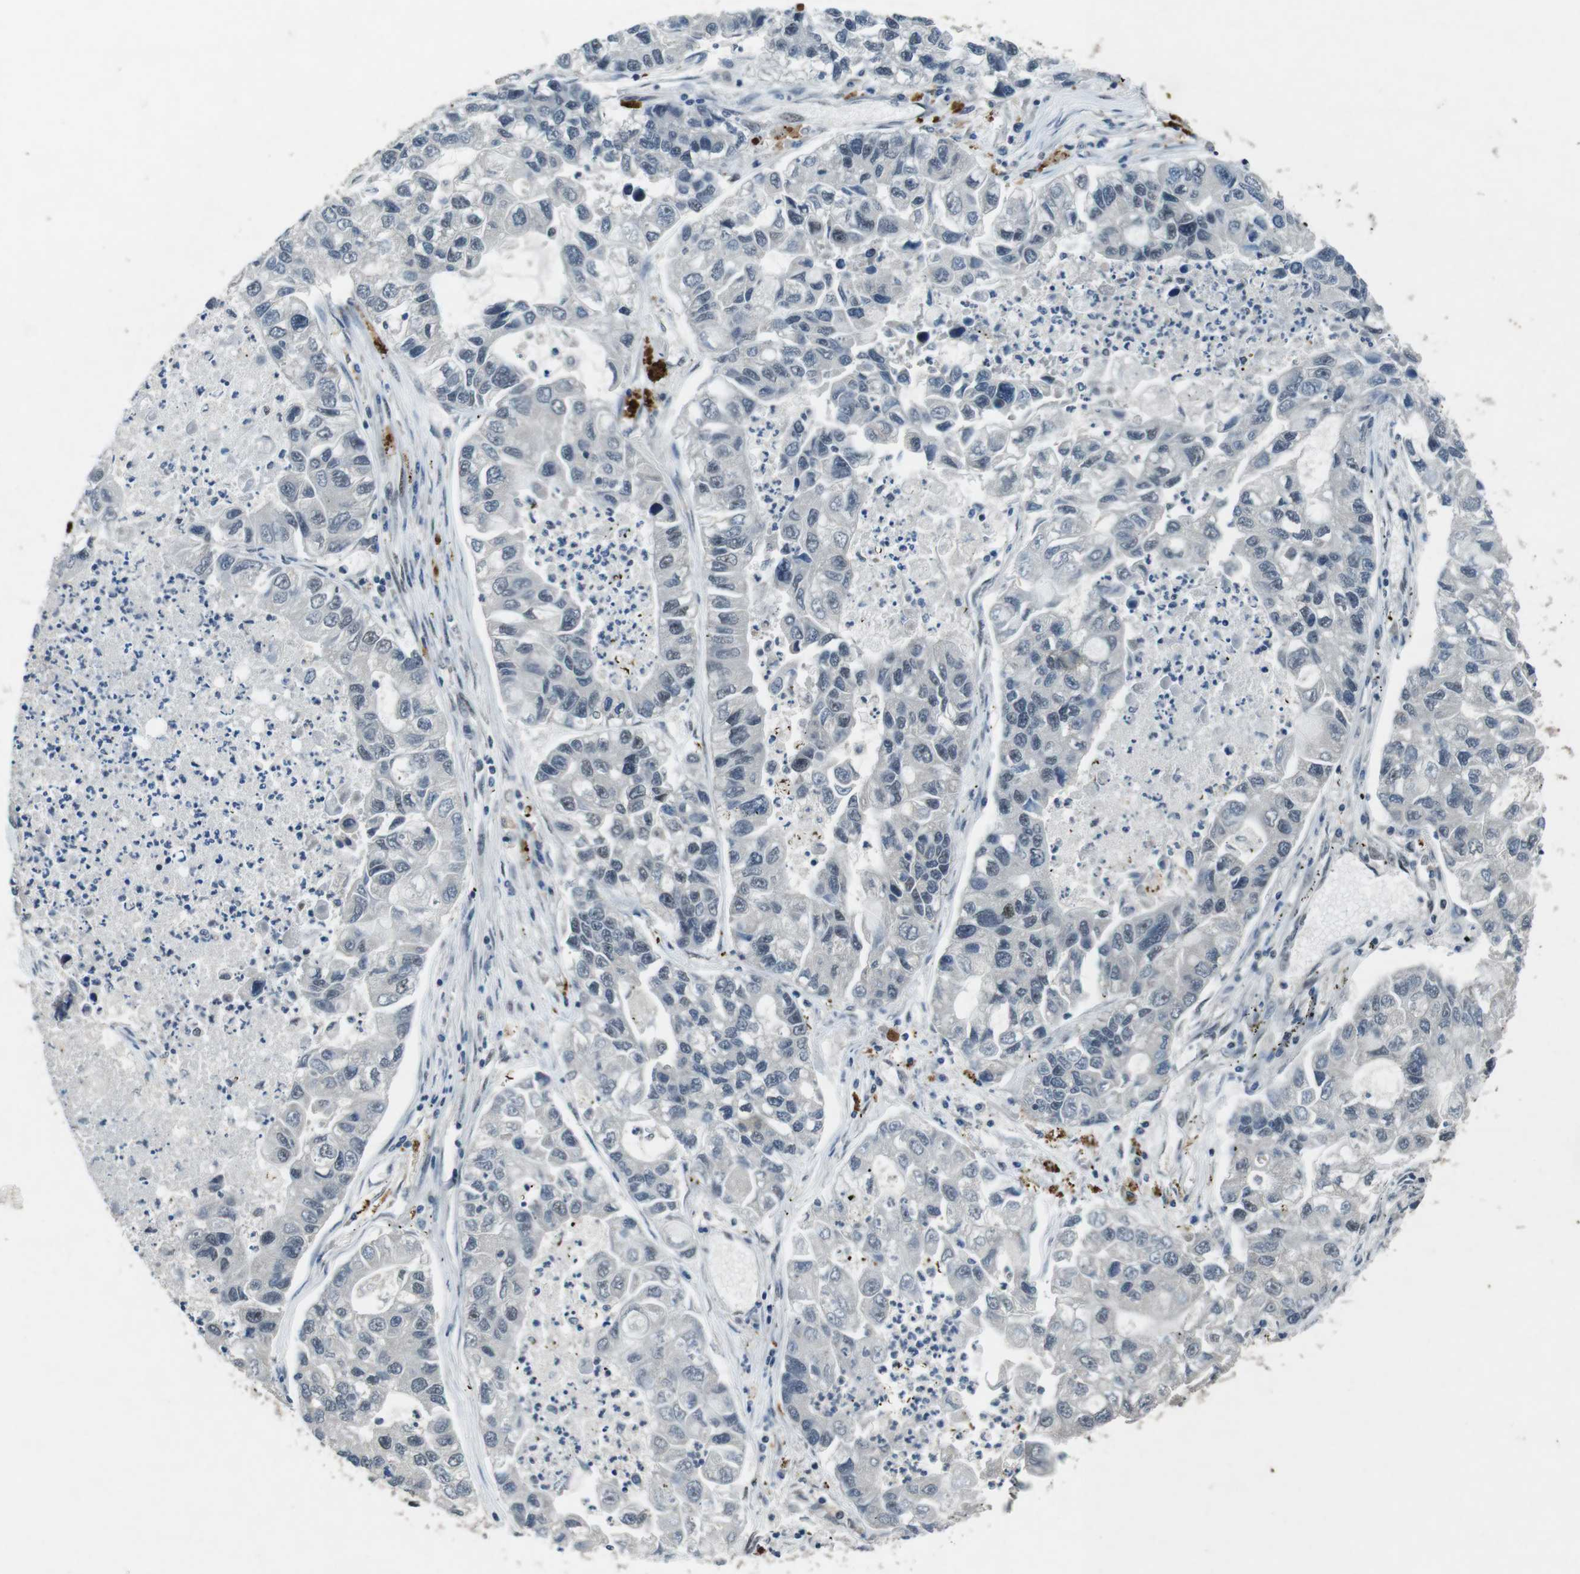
{"staining": {"intensity": "negative", "quantity": "none", "location": "none"}, "tissue": "lung cancer", "cell_type": "Tumor cells", "image_type": "cancer", "snomed": [{"axis": "morphology", "description": "Adenocarcinoma, NOS"}, {"axis": "topography", "description": "Lung"}], "caption": "Lung cancer was stained to show a protein in brown. There is no significant expression in tumor cells. The staining was performed using DAB to visualize the protein expression in brown, while the nuclei were stained in blue with hematoxylin (Magnification: 20x).", "gene": "USP7", "patient": {"sex": "female", "age": 51}}